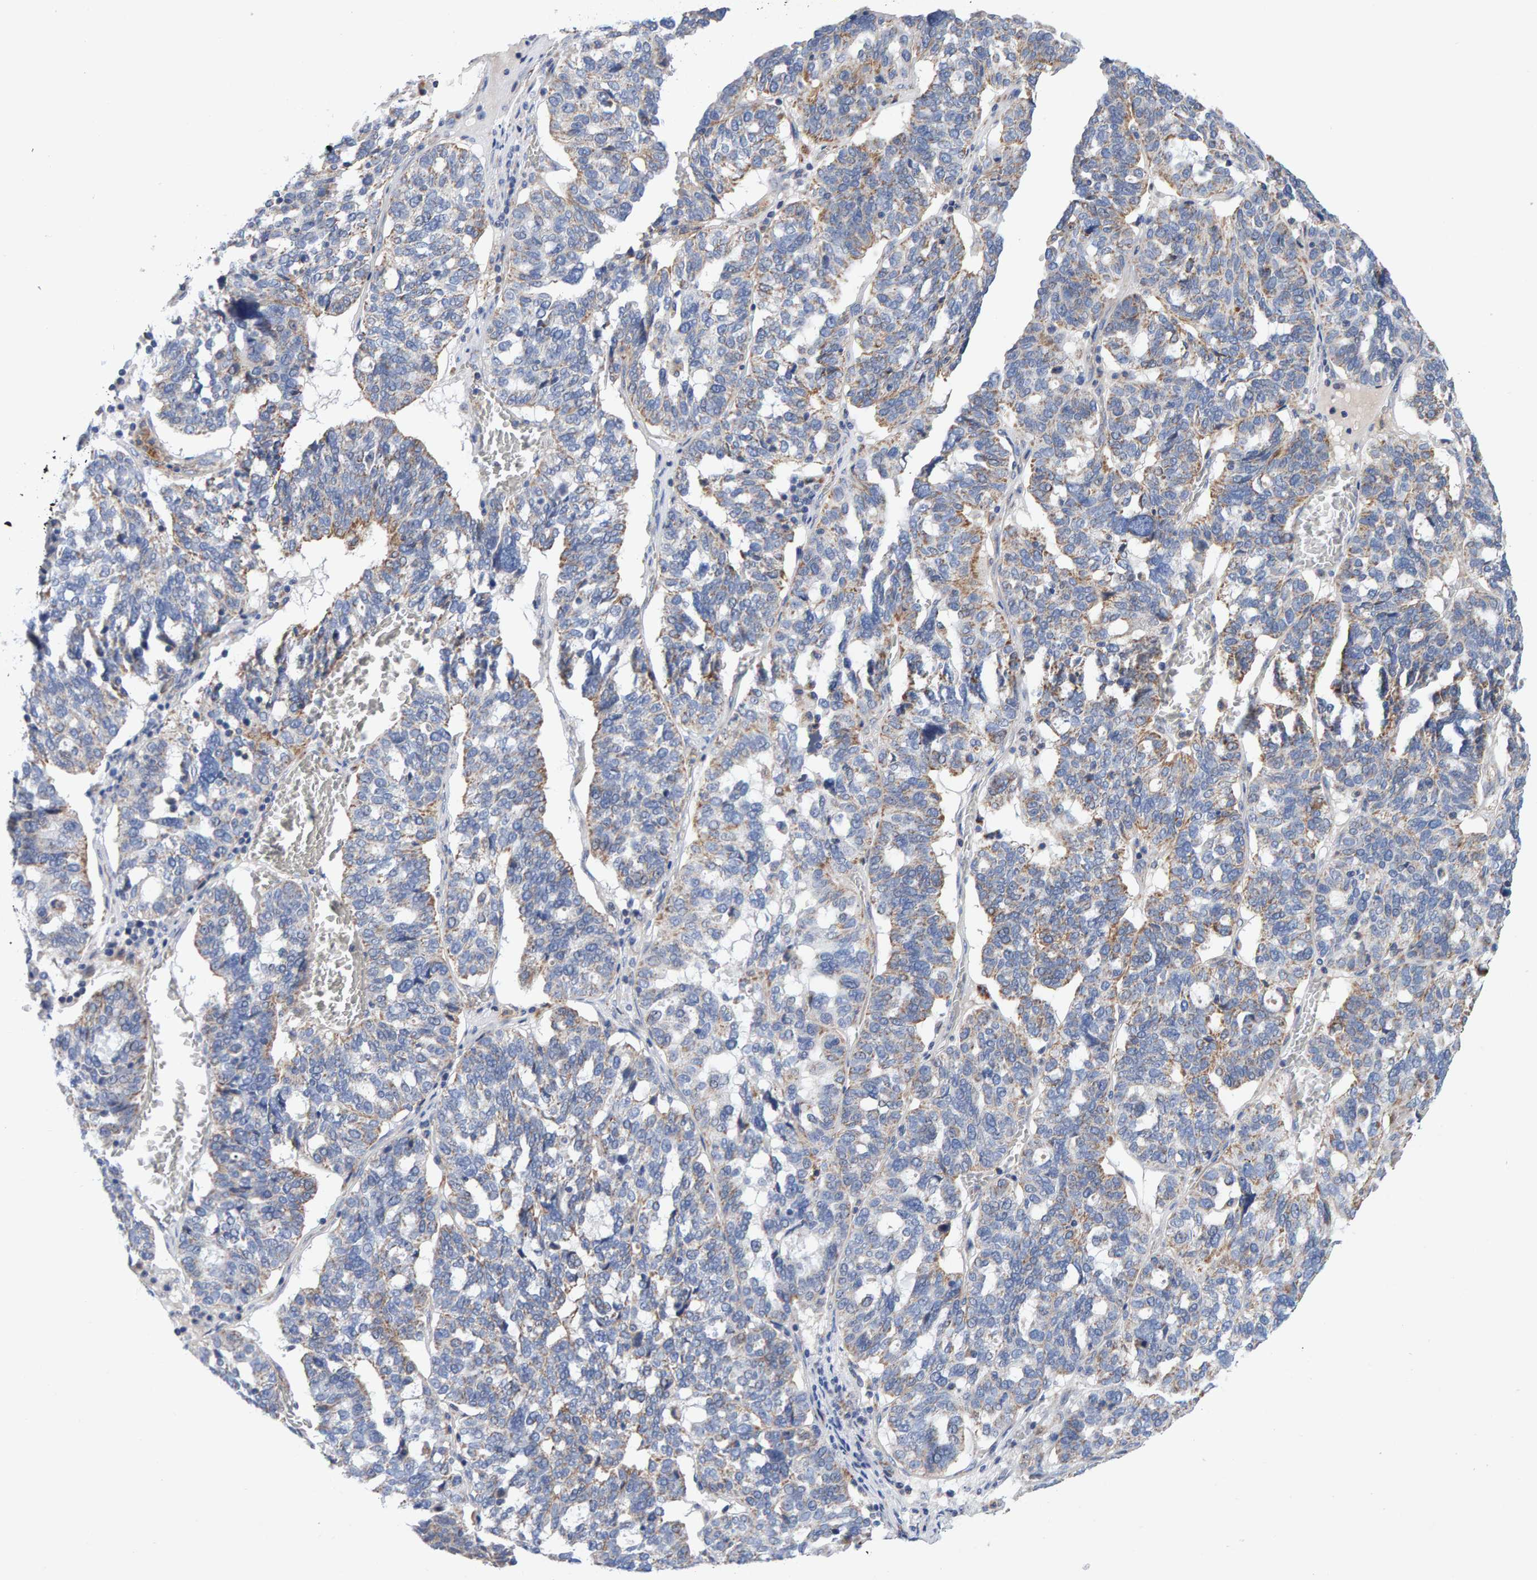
{"staining": {"intensity": "negative", "quantity": "none", "location": "none"}, "tissue": "ovarian cancer", "cell_type": "Tumor cells", "image_type": "cancer", "snomed": [{"axis": "morphology", "description": "Cystadenocarcinoma, serous, NOS"}, {"axis": "topography", "description": "Ovary"}], "caption": "Serous cystadenocarcinoma (ovarian) stained for a protein using IHC reveals no staining tumor cells.", "gene": "EFR3A", "patient": {"sex": "female", "age": 59}}